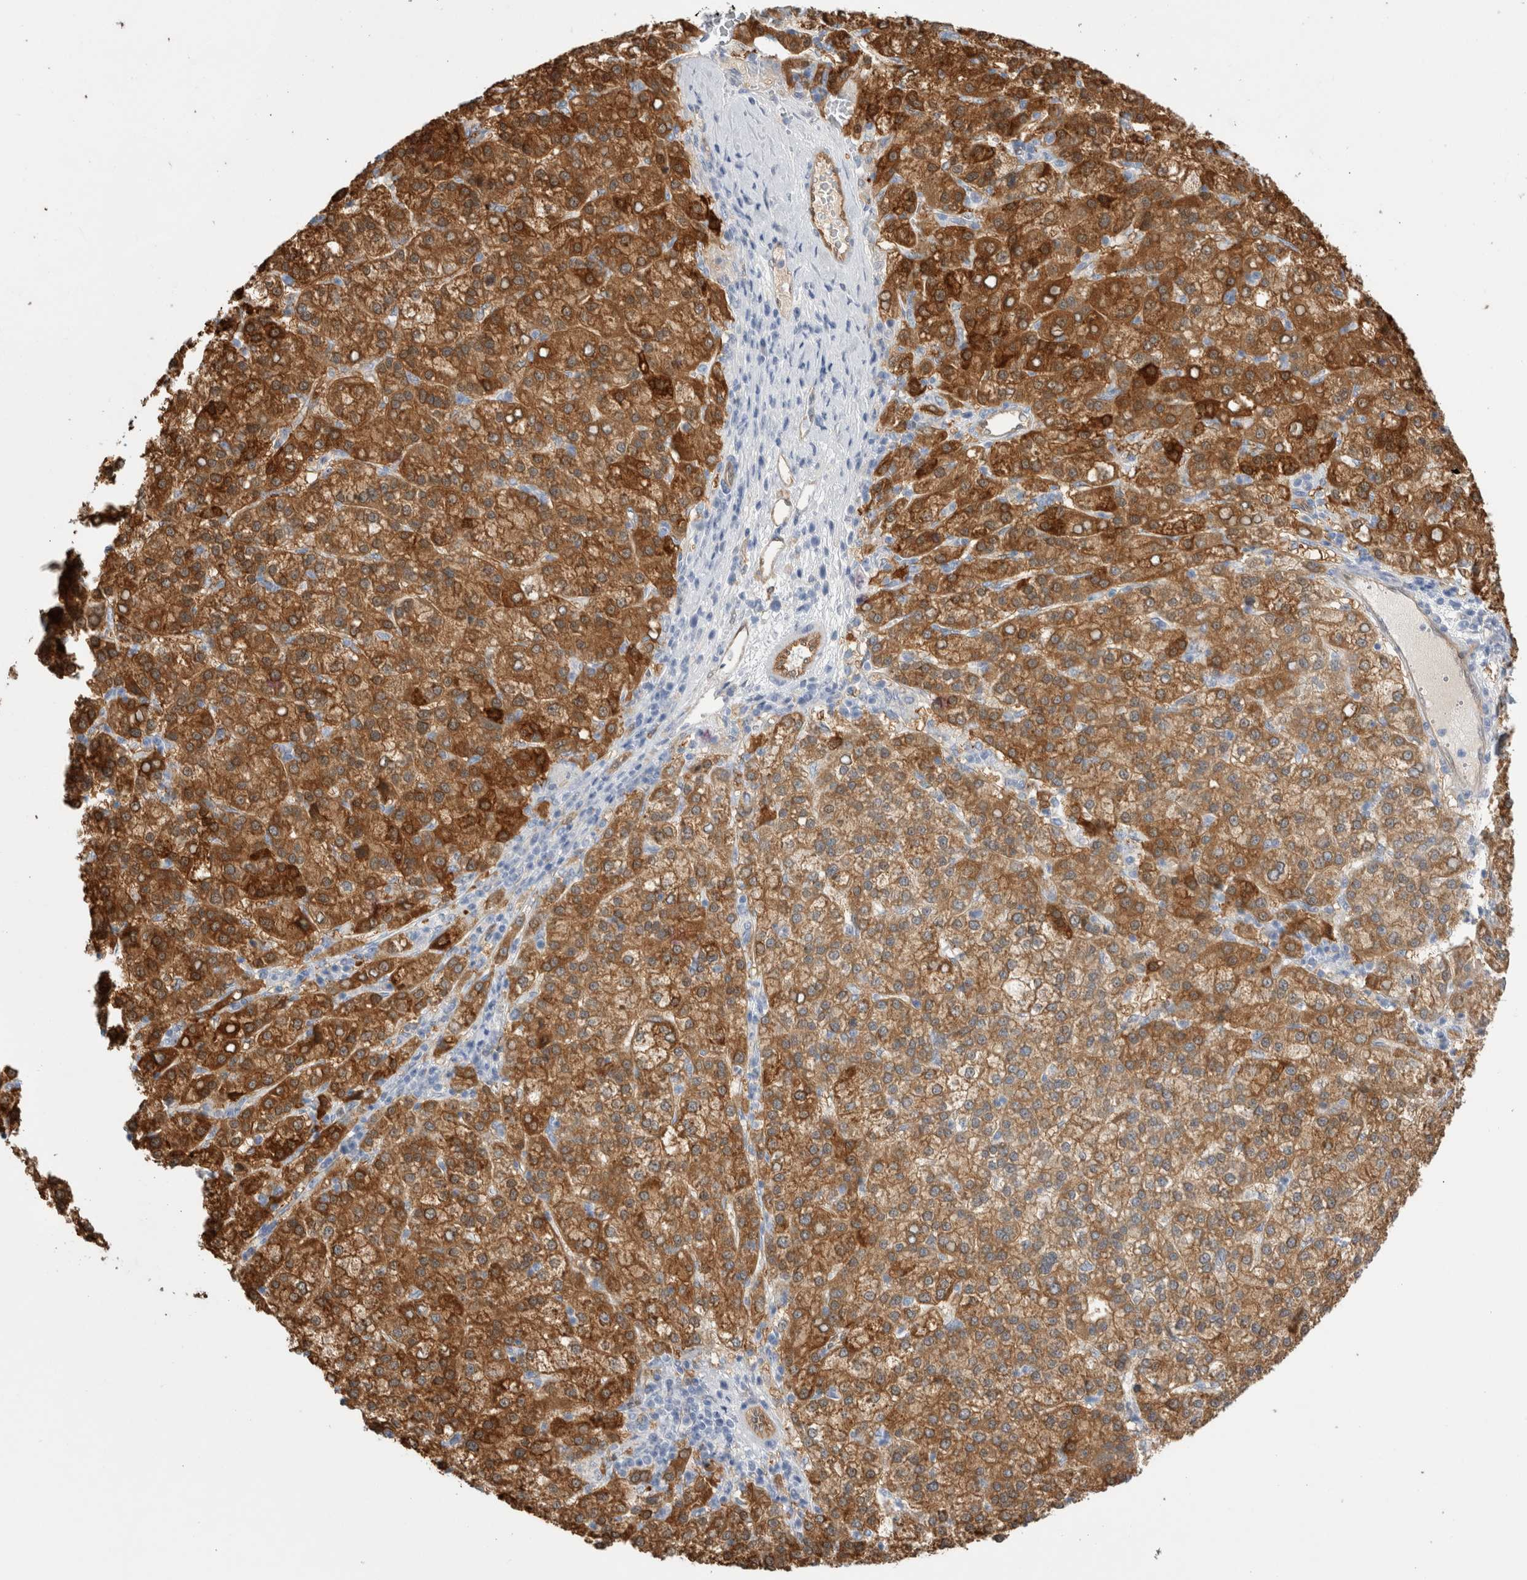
{"staining": {"intensity": "moderate", "quantity": ">75%", "location": "cytoplasmic/membranous"}, "tissue": "liver cancer", "cell_type": "Tumor cells", "image_type": "cancer", "snomed": [{"axis": "morphology", "description": "Carcinoma, Hepatocellular, NOS"}, {"axis": "topography", "description": "Liver"}], "caption": "Human liver cancer (hepatocellular carcinoma) stained for a protein (brown) reveals moderate cytoplasmic/membranous positive staining in approximately >75% of tumor cells.", "gene": "NAPEPLD", "patient": {"sex": "female", "age": 58}}